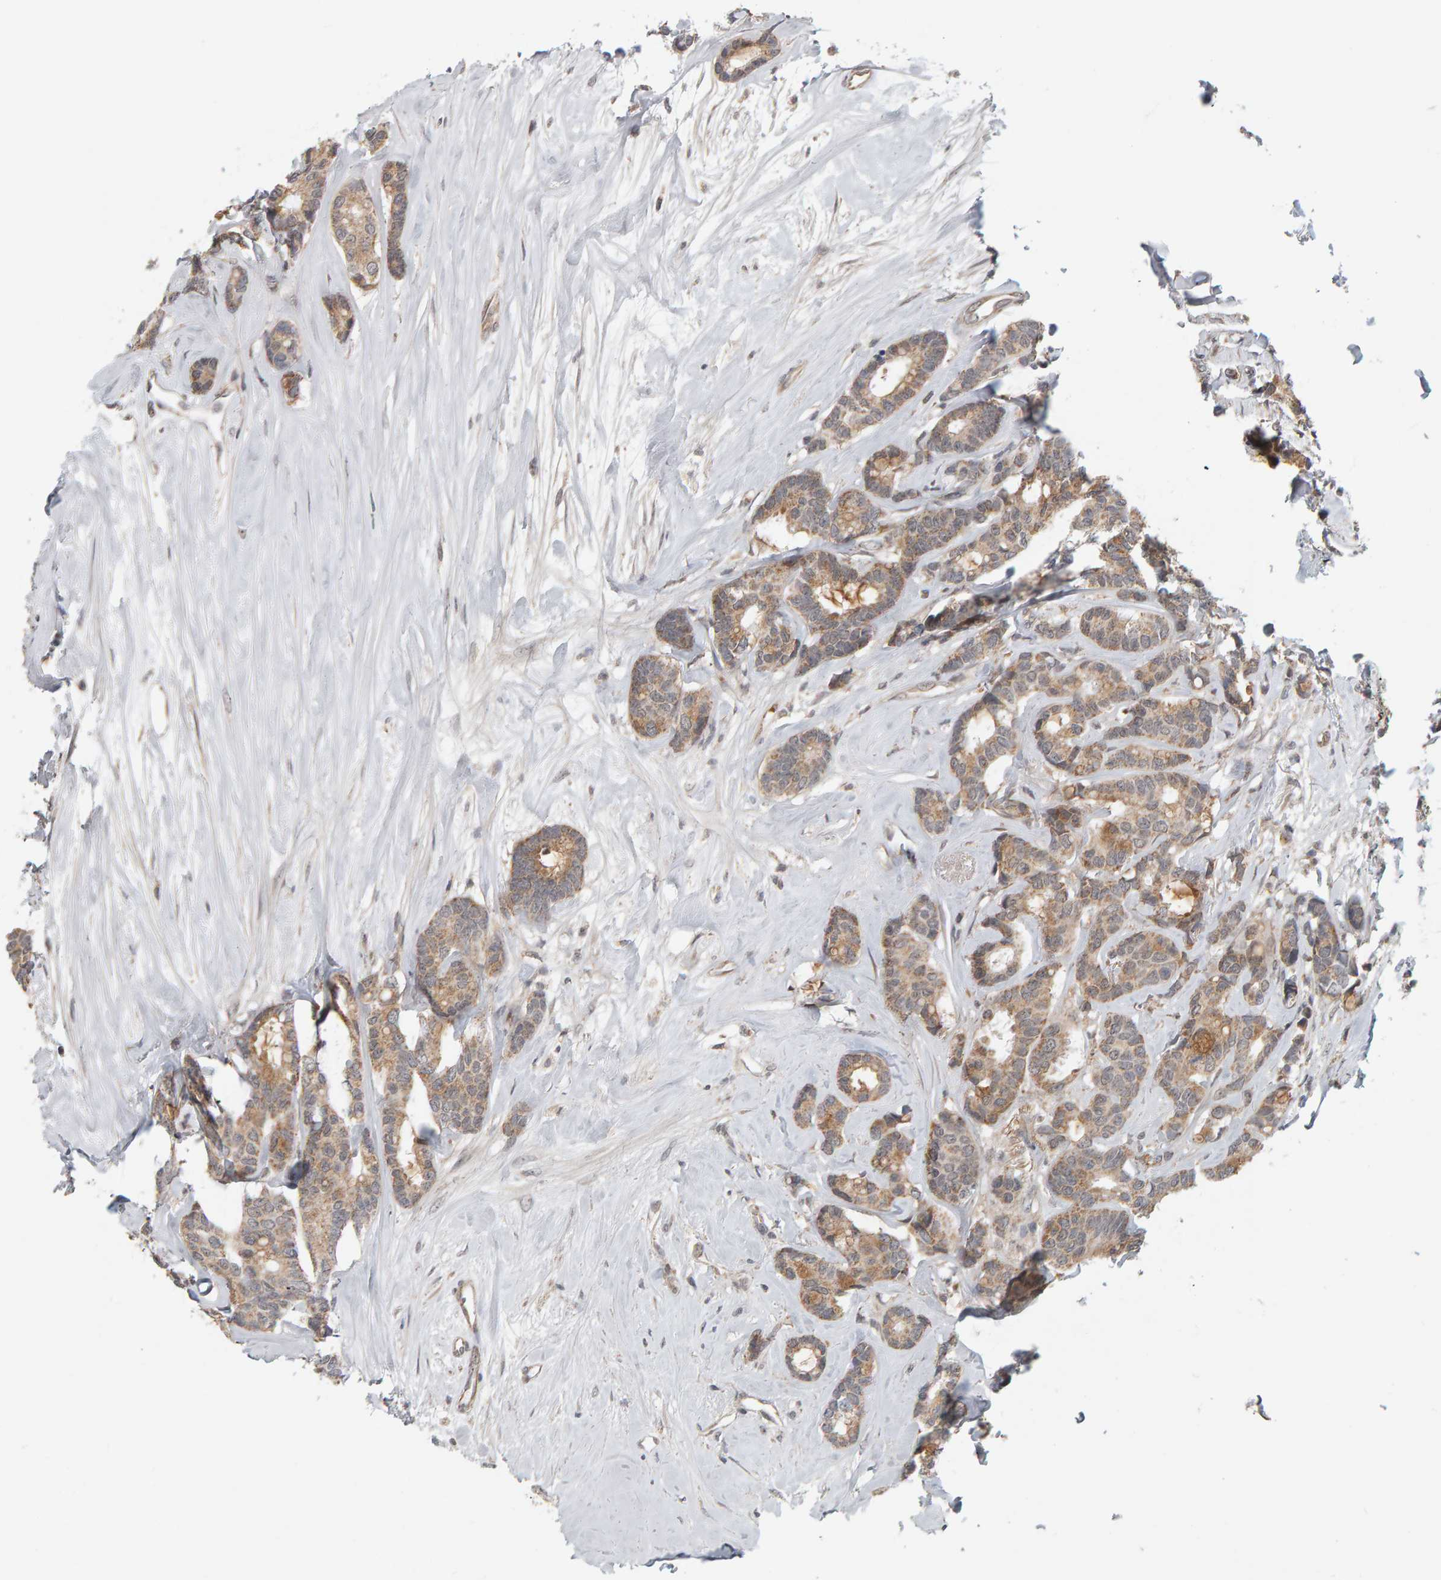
{"staining": {"intensity": "moderate", "quantity": ">75%", "location": "cytoplasmic/membranous"}, "tissue": "breast cancer", "cell_type": "Tumor cells", "image_type": "cancer", "snomed": [{"axis": "morphology", "description": "Duct carcinoma"}, {"axis": "topography", "description": "Breast"}], "caption": "An image of breast intraductal carcinoma stained for a protein reveals moderate cytoplasmic/membranous brown staining in tumor cells. The protein is stained brown, and the nuclei are stained in blue (DAB IHC with brightfield microscopy, high magnification).", "gene": "DAP3", "patient": {"sex": "female", "age": 87}}